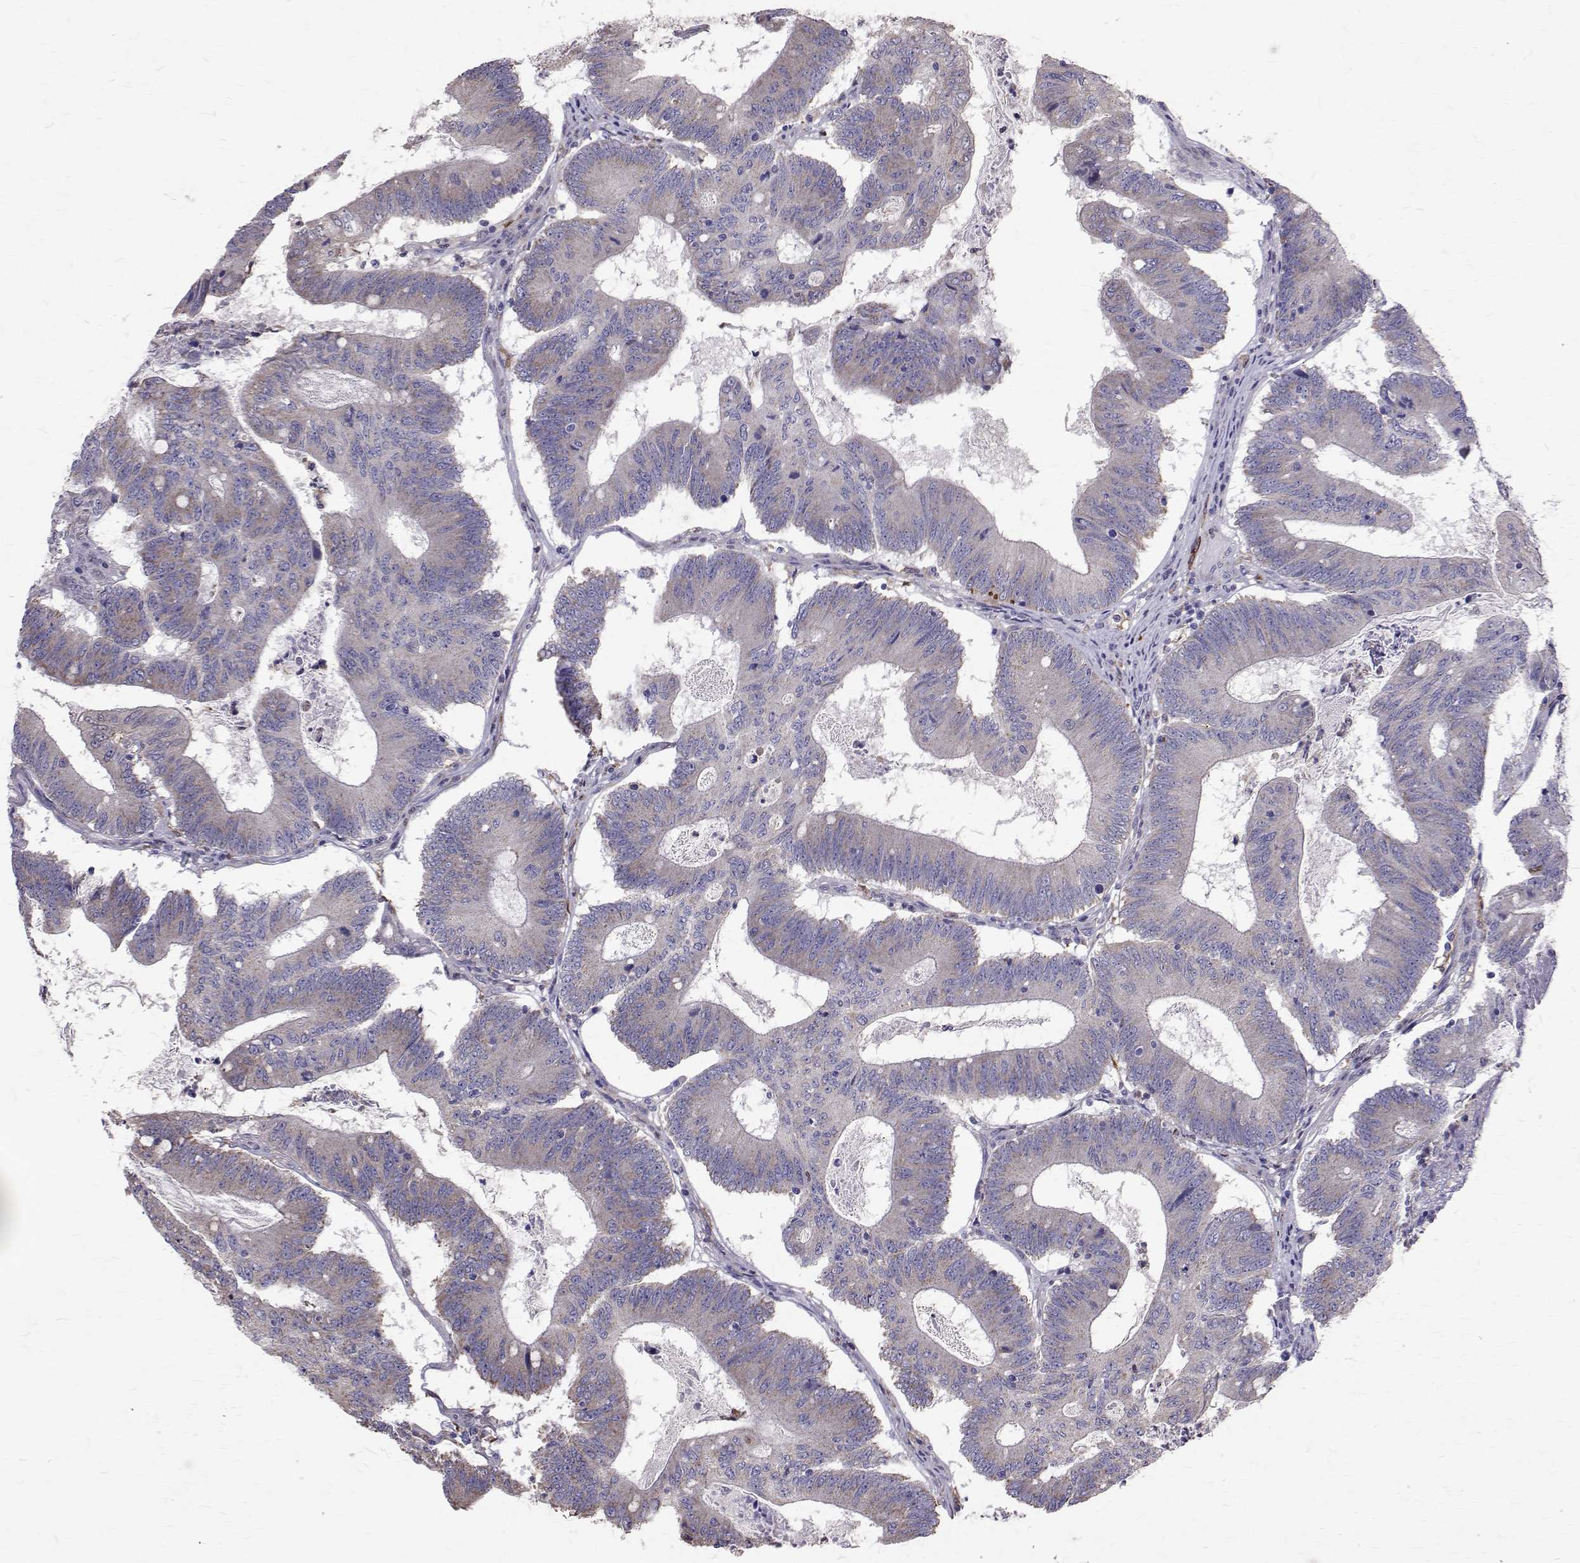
{"staining": {"intensity": "weak", "quantity": "<25%", "location": "cytoplasmic/membranous"}, "tissue": "colorectal cancer", "cell_type": "Tumor cells", "image_type": "cancer", "snomed": [{"axis": "morphology", "description": "Adenocarcinoma, NOS"}, {"axis": "topography", "description": "Colon"}], "caption": "Colorectal cancer was stained to show a protein in brown. There is no significant expression in tumor cells.", "gene": "CCDC89", "patient": {"sex": "female", "age": 70}}